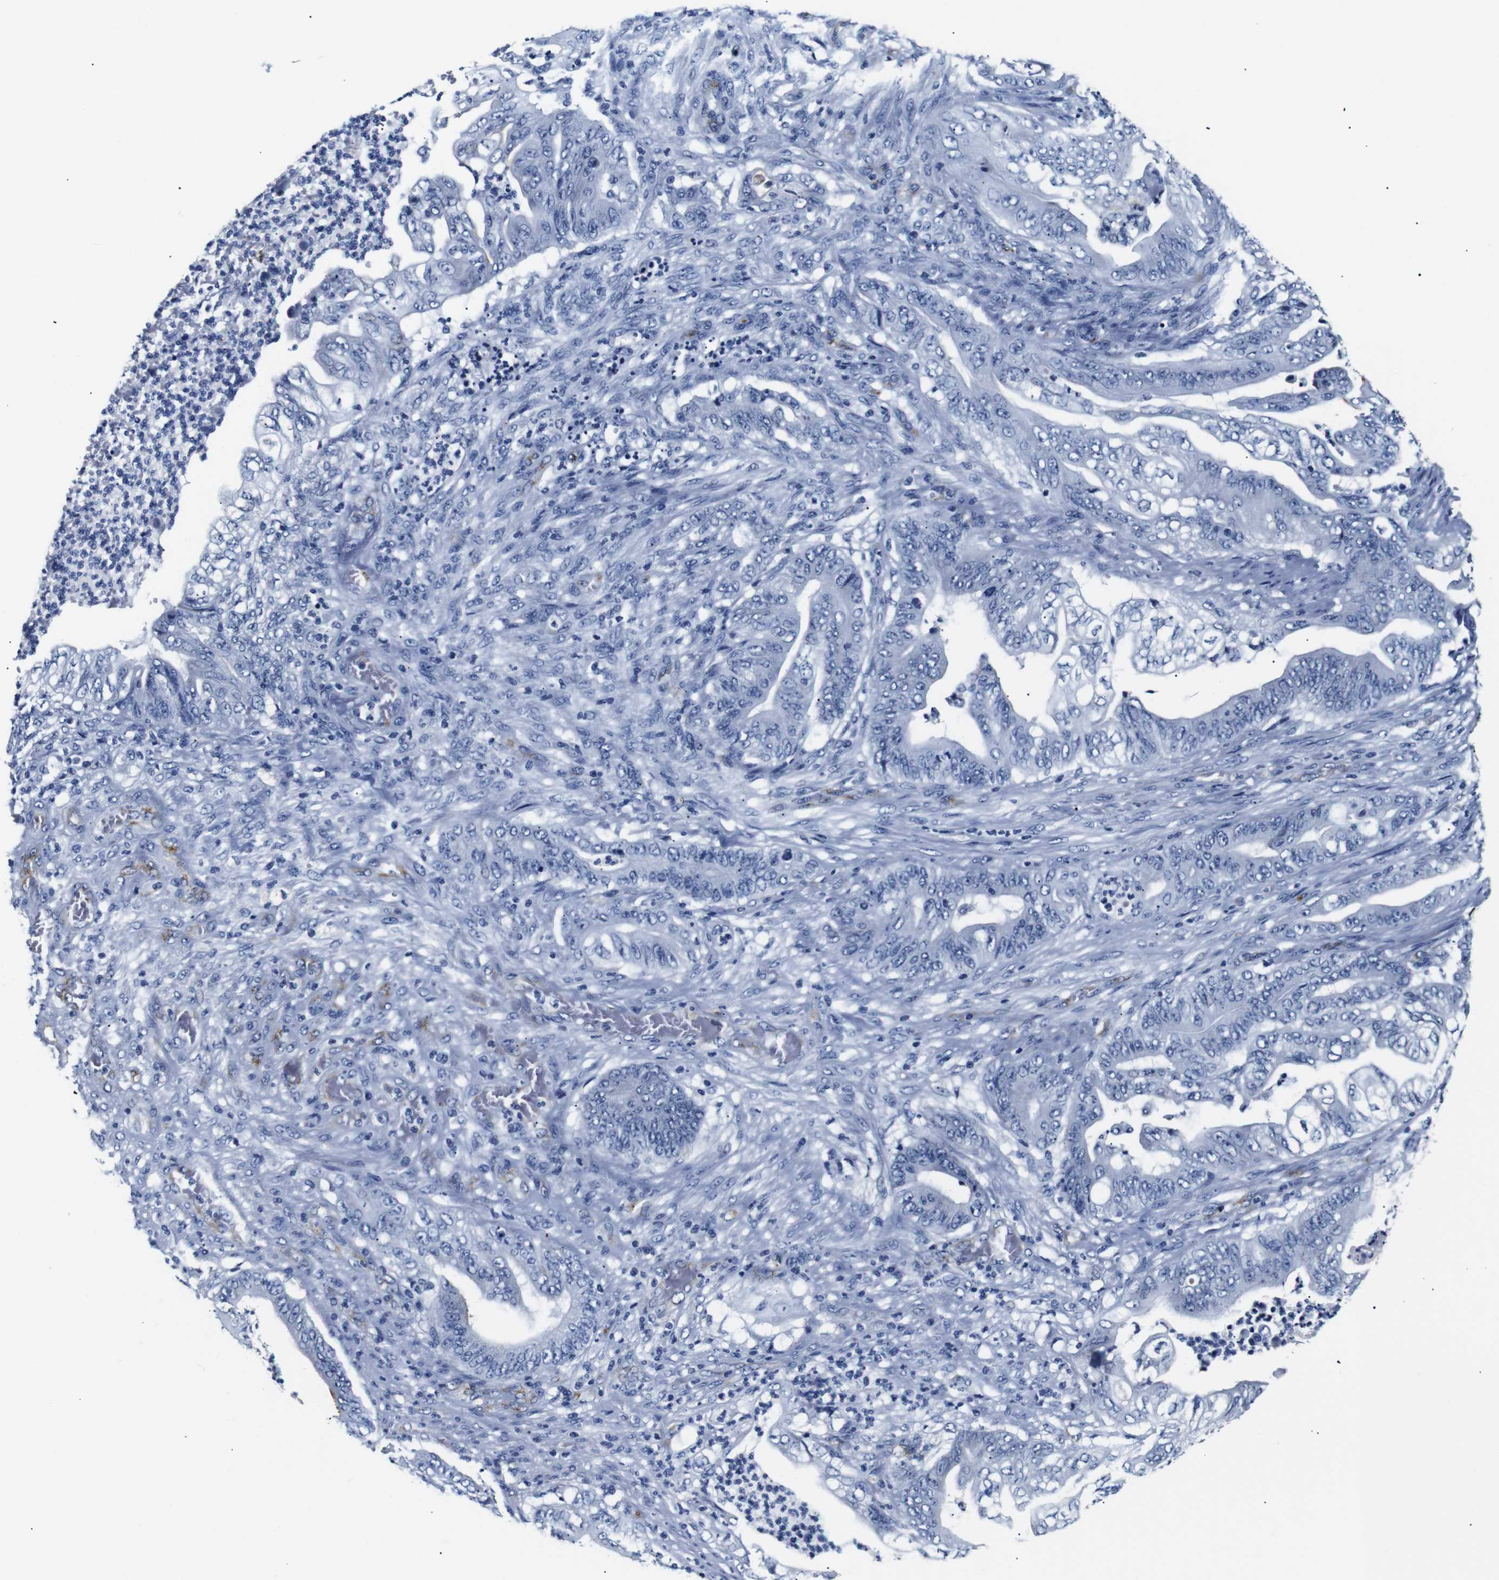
{"staining": {"intensity": "negative", "quantity": "none", "location": "none"}, "tissue": "stomach cancer", "cell_type": "Tumor cells", "image_type": "cancer", "snomed": [{"axis": "morphology", "description": "Adenocarcinoma, NOS"}, {"axis": "topography", "description": "Stomach"}], "caption": "Photomicrograph shows no protein positivity in tumor cells of stomach cancer tissue.", "gene": "MUC4", "patient": {"sex": "female", "age": 73}}